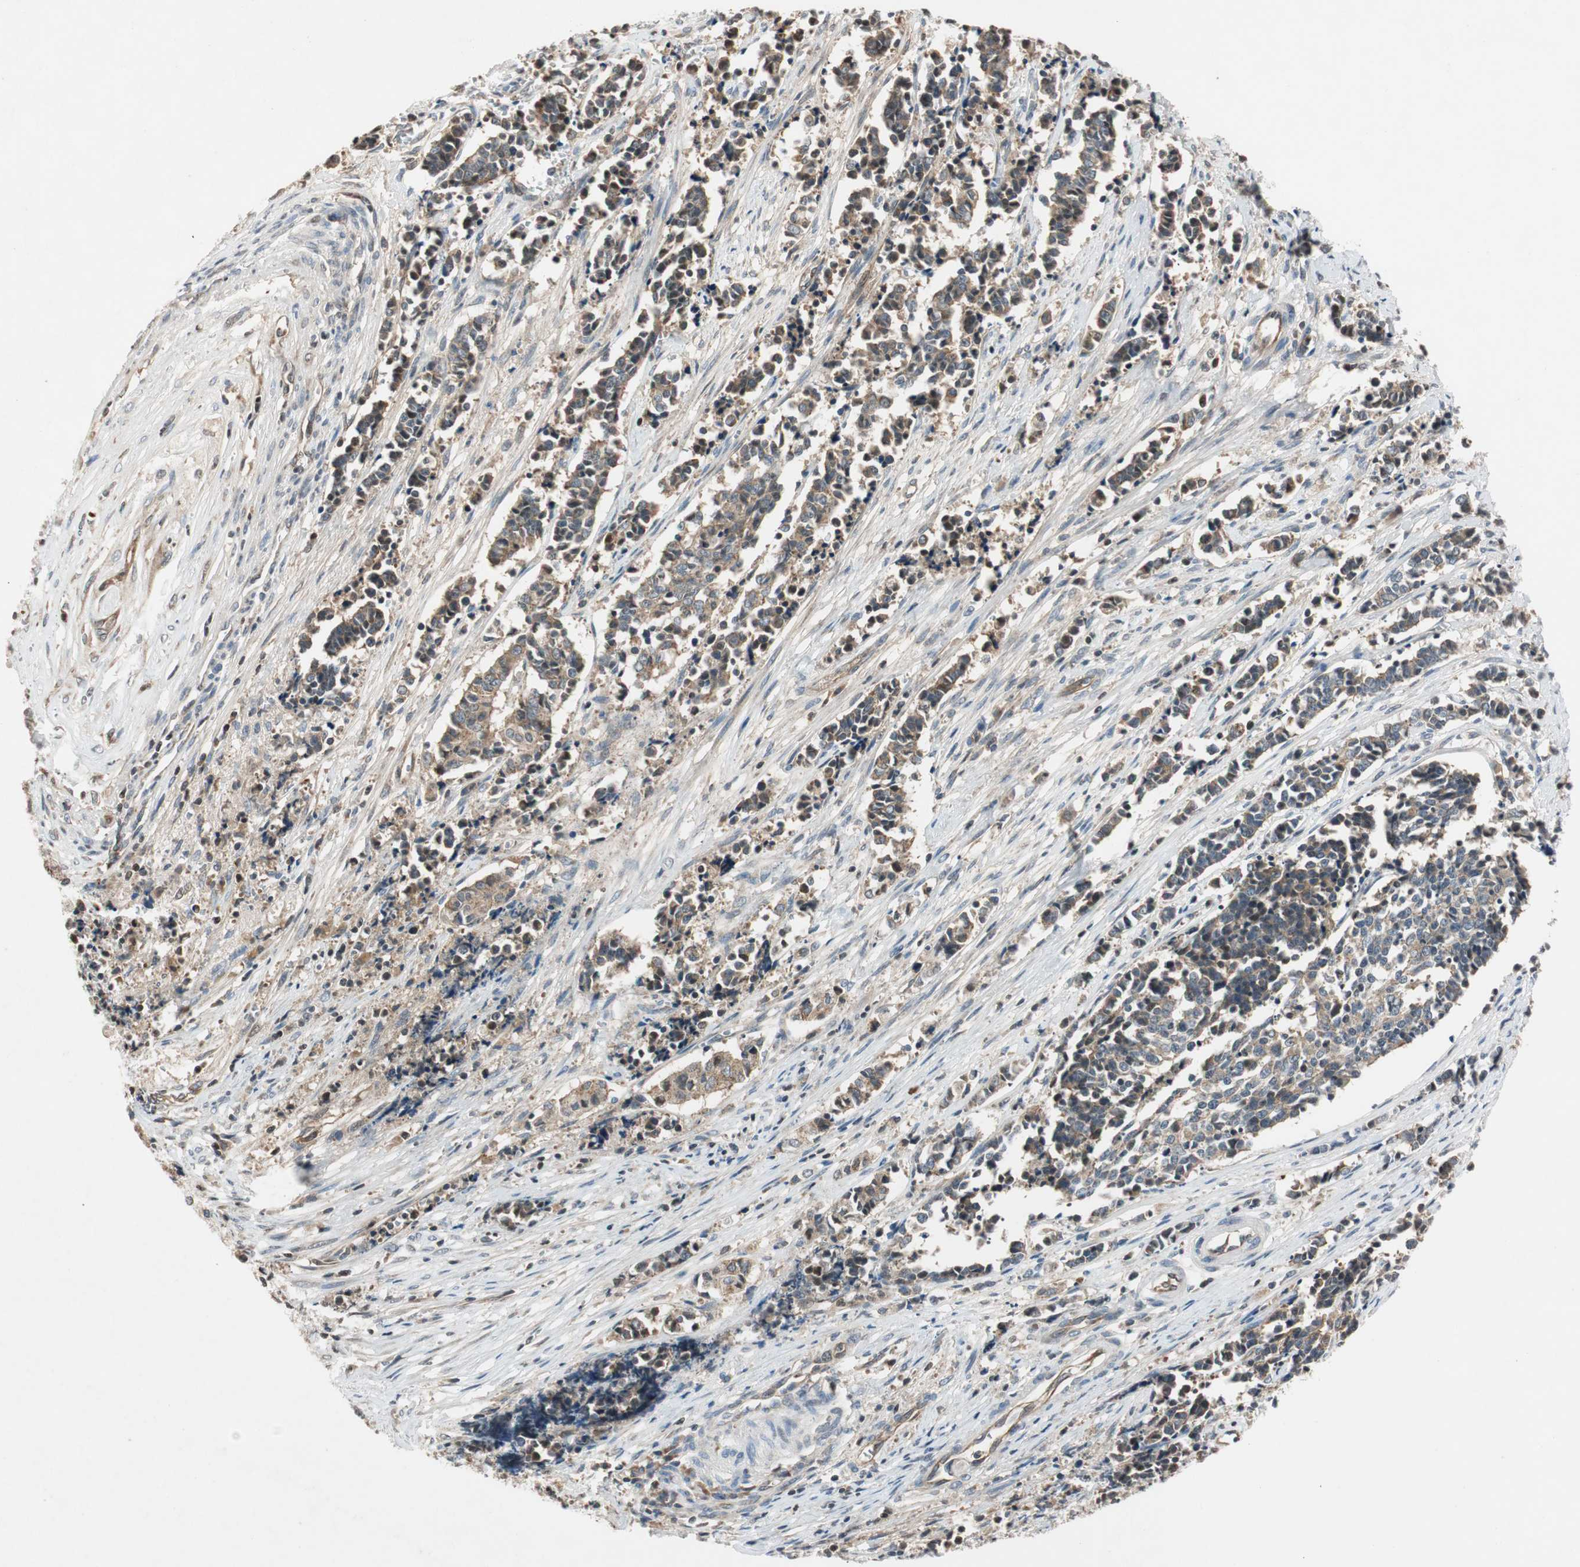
{"staining": {"intensity": "weak", "quantity": ">75%", "location": "cytoplasmic/membranous"}, "tissue": "cervical cancer", "cell_type": "Tumor cells", "image_type": "cancer", "snomed": [{"axis": "morphology", "description": "Squamous cell carcinoma, NOS"}, {"axis": "topography", "description": "Cervix"}], "caption": "Brown immunohistochemical staining in human cervical cancer (squamous cell carcinoma) exhibits weak cytoplasmic/membranous expression in approximately >75% of tumor cells.", "gene": "GCLM", "patient": {"sex": "female", "age": 35}}